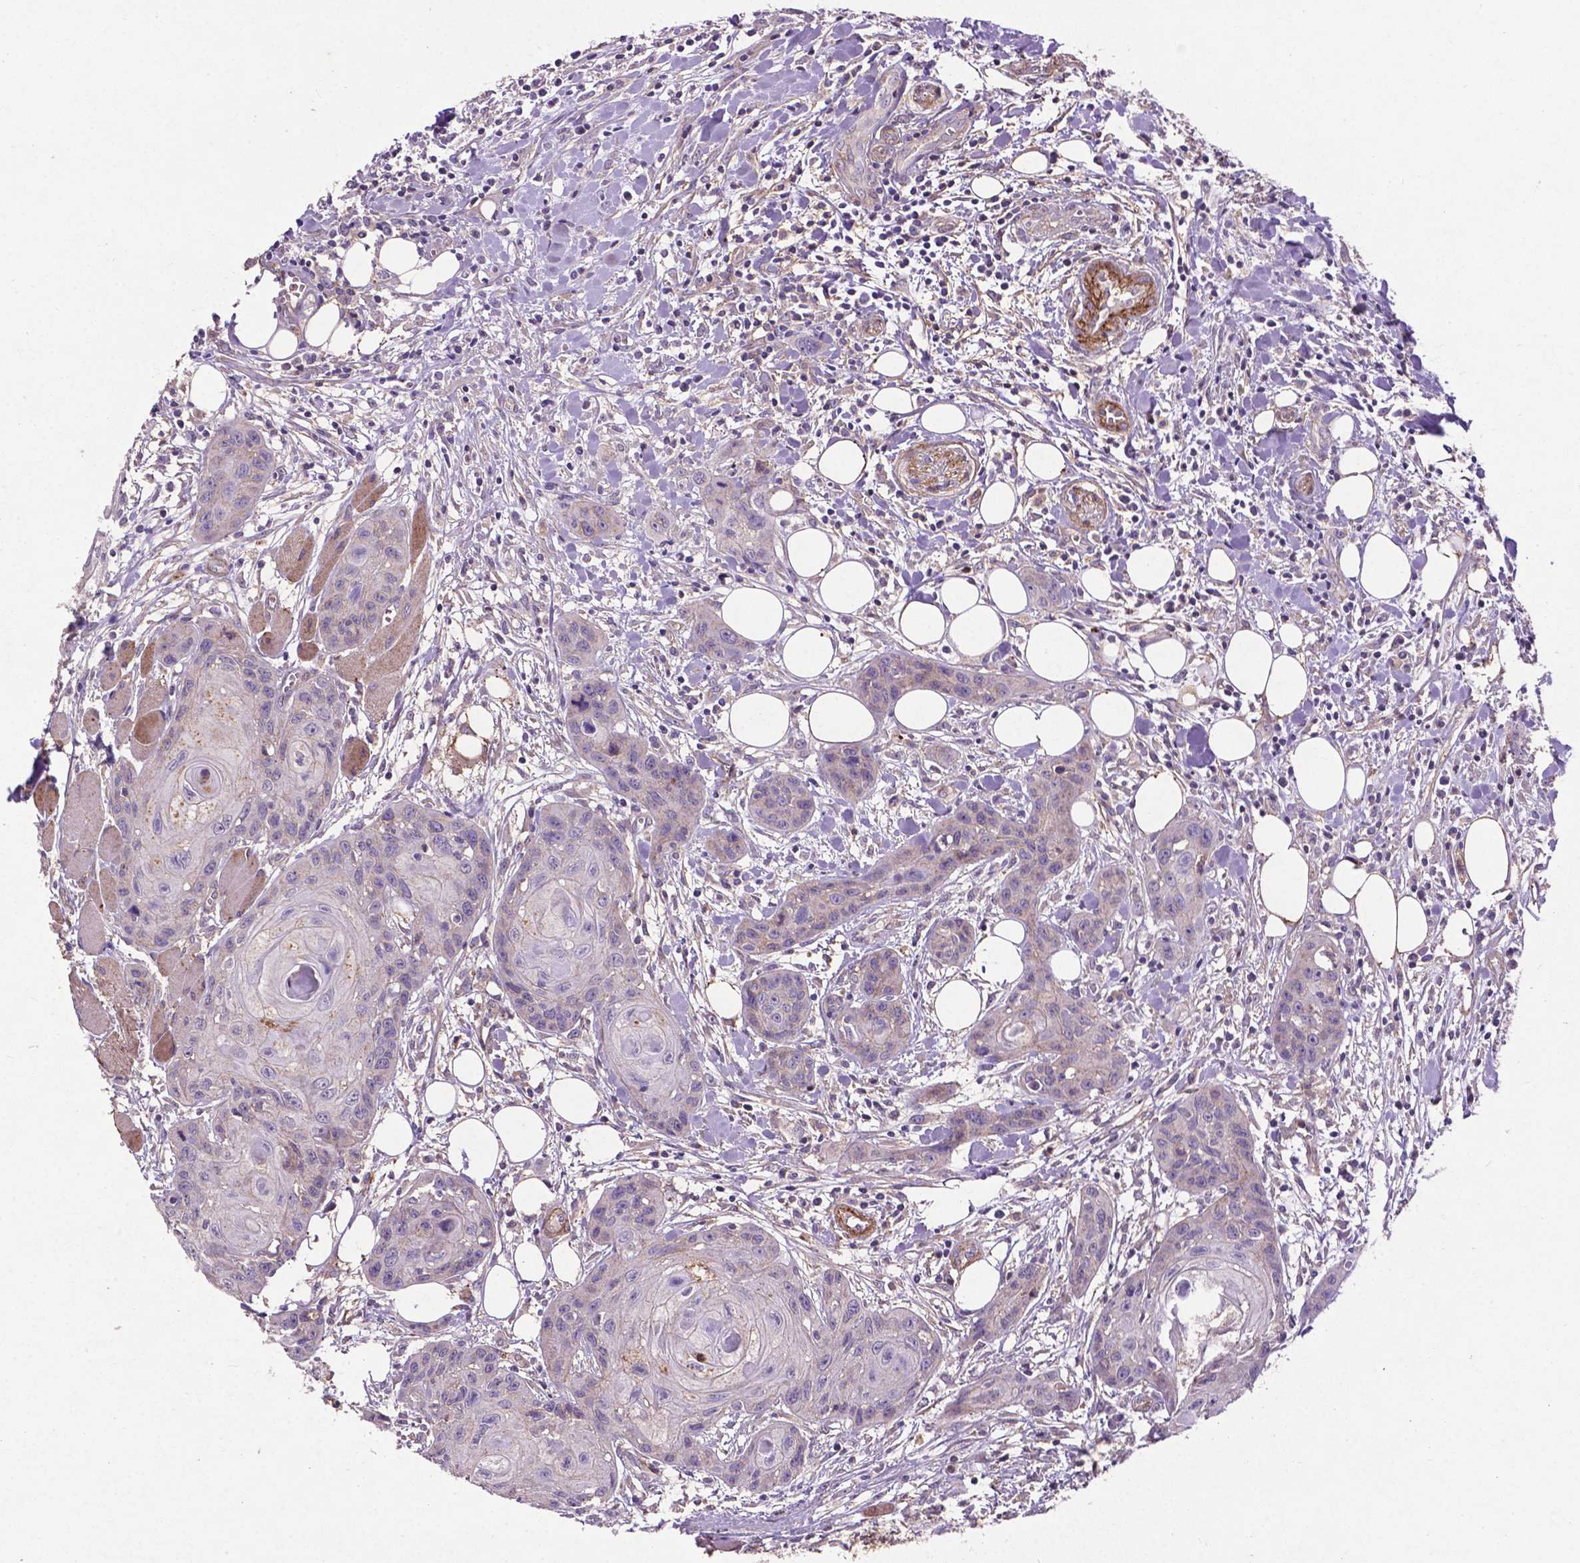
{"staining": {"intensity": "negative", "quantity": "none", "location": "none"}, "tissue": "head and neck cancer", "cell_type": "Tumor cells", "image_type": "cancer", "snomed": [{"axis": "morphology", "description": "Squamous cell carcinoma, NOS"}, {"axis": "topography", "description": "Oral tissue"}, {"axis": "topography", "description": "Head-Neck"}], "caption": "Immunohistochemistry image of human squamous cell carcinoma (head and neck) stained for a protein (brown), which shows no positivity in tumor cells.", "gene": "RRAS", "patient": {"sex": "male", "age": 58}}